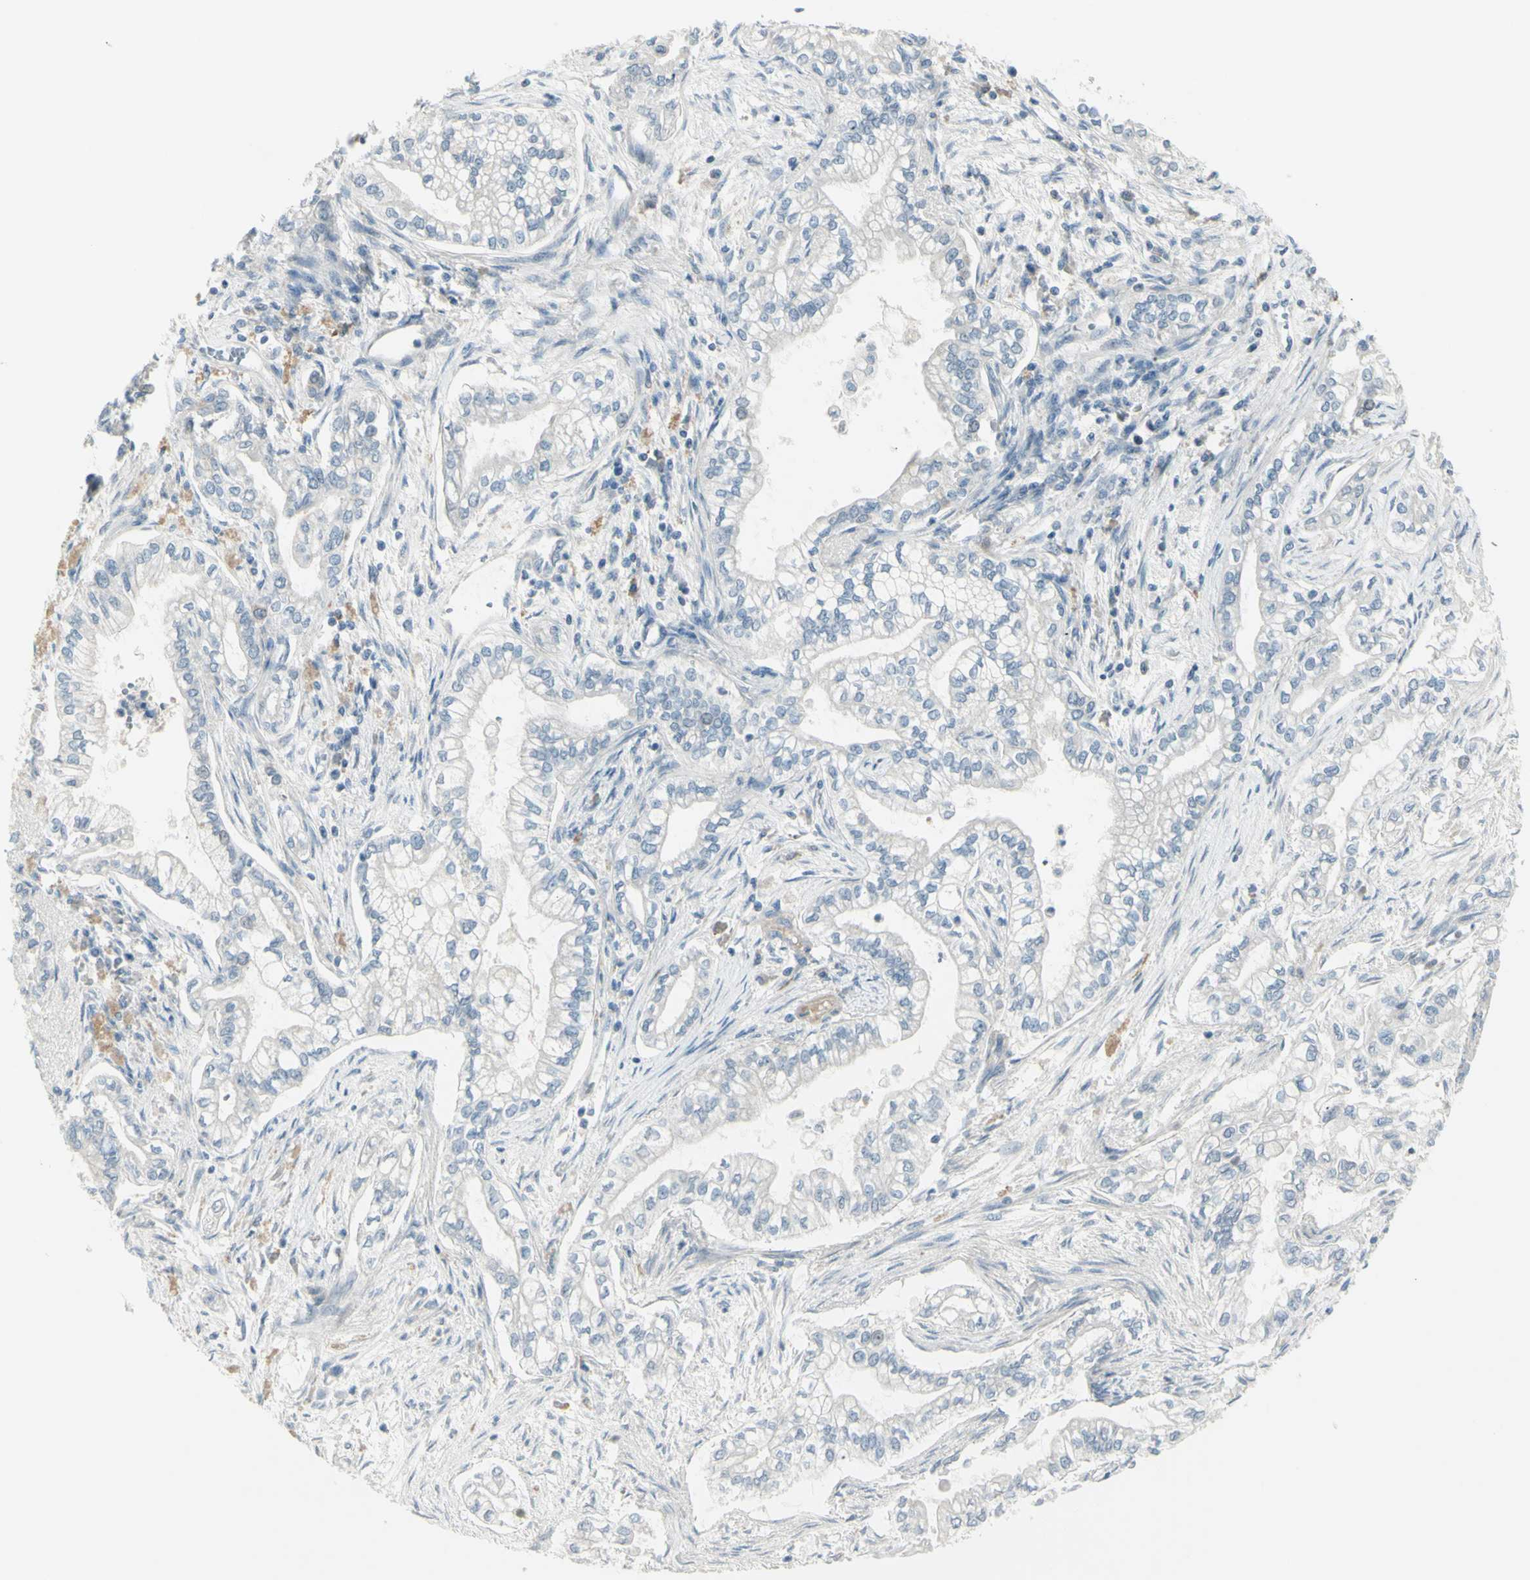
{"staining": {"intensity": "negative", "quantity": "none", "location": "none"}, "tissue": "pancreatic cancer", "cell_type": "Tumor cells", "image_type": "cancer", "snomed": [{"axis": "morphology", "description": "Normal tissue, NOS"}, {"axis": "topography", "description": "Pancreas"}], "caption": "The micrograph exhibits no significant positivity in tumor cells of pancreatic cancer. (DAB immunohistochemistry (IHC) visualized using brightfield microscopy, high magnification).", "gene": "SH3GL2", "patient": {"sex": "male", "age": 42}}